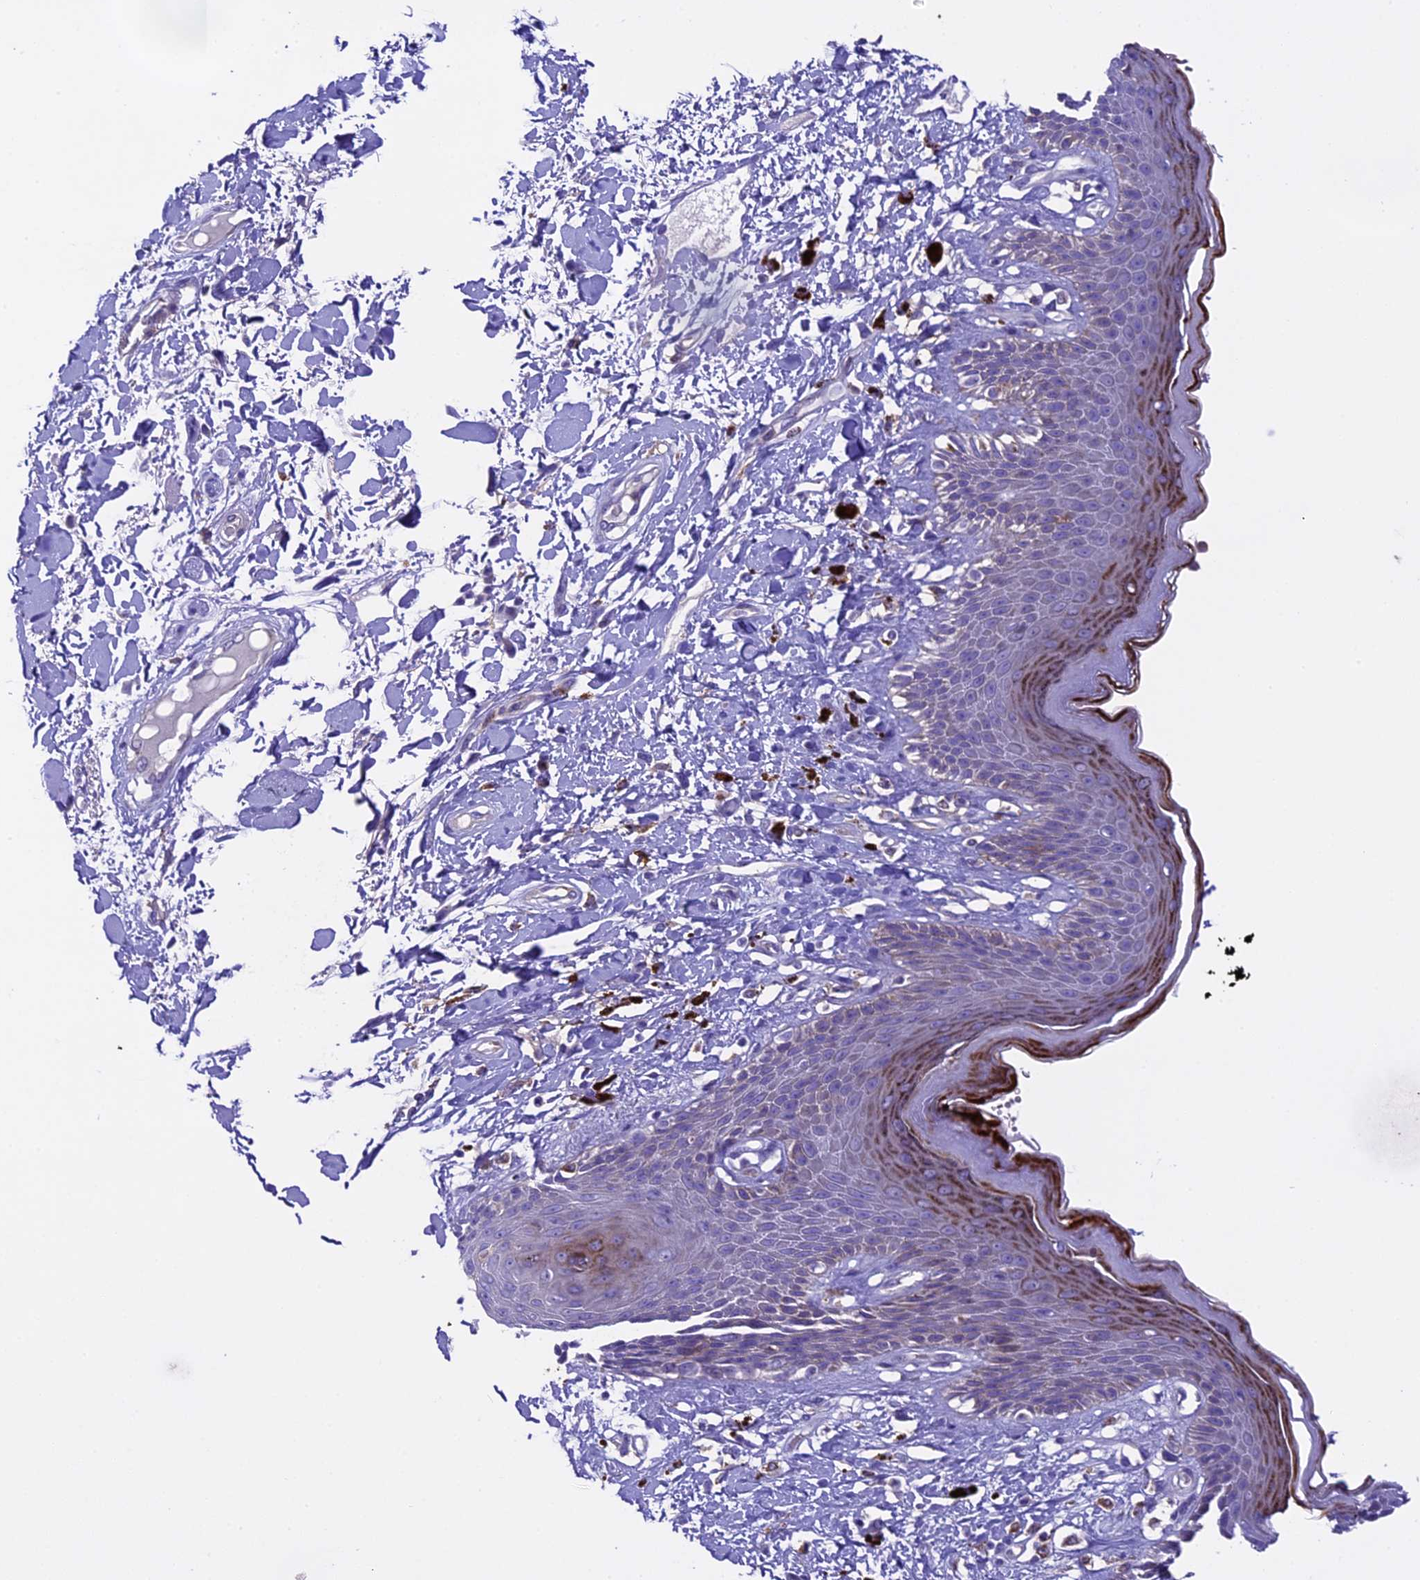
{"staining": {"intensity": "moderate", "quantity": "<25%", "location": "cytoplasmic/membranous"}, "tissue": "skin", "cell_type": "Epidermal cells", "image_type": "normal", "snomed": [{"axis": "morphology", "description": "Normal tissue, NOS"}, {"axis": "topography", "description": "Anal"}], "caption": "Immunohistochemistry histopathology image of normal skin: skin stained using IHC displays low levels of moderate protein expression localized specifically in the cytoplasmic/membranous of epidermal cells, appearing as a cytoplasmic/membranous brown color.", "gene": "NOD2", "patient": {"sex": "female", "age": 78}}